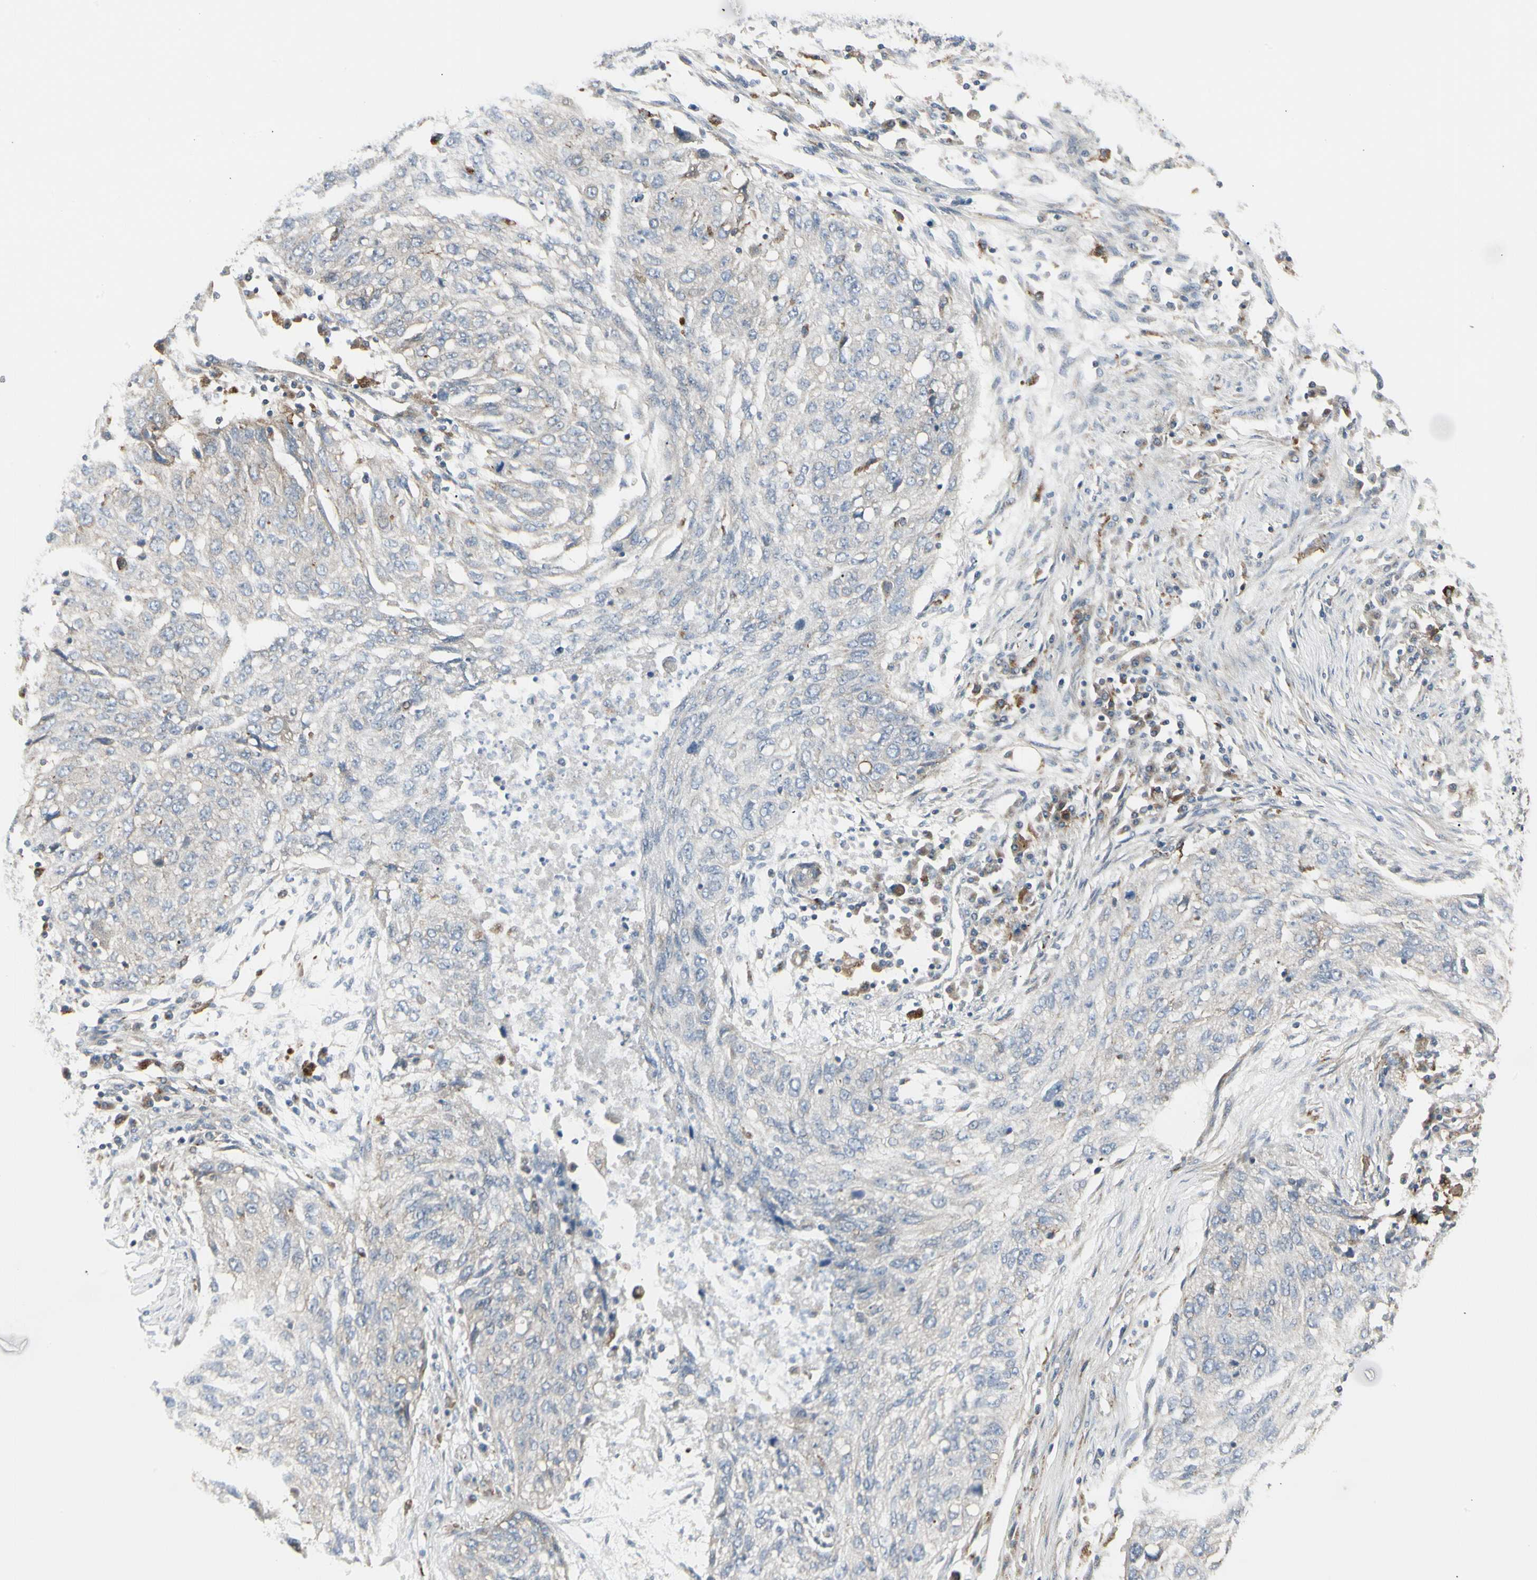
{"staining": {"intensity": "negative", "quantity": "none", "location": "none"}, "tissue": "lung cancer", "cell_type": "Tumor cells", "image_type": "cancer", "snomed": [{"axis": "morphology", "description": "Squamous cell carcinoma, NOS"}, {"axis": "topography", "description": "Lung"}], "caption": "Tumor cells show no significant protein staining in lung cancer (squamous cell carcinoma).", "gene": "ATP6V1B2", "patient": {"sex": "female", "age": 63}}